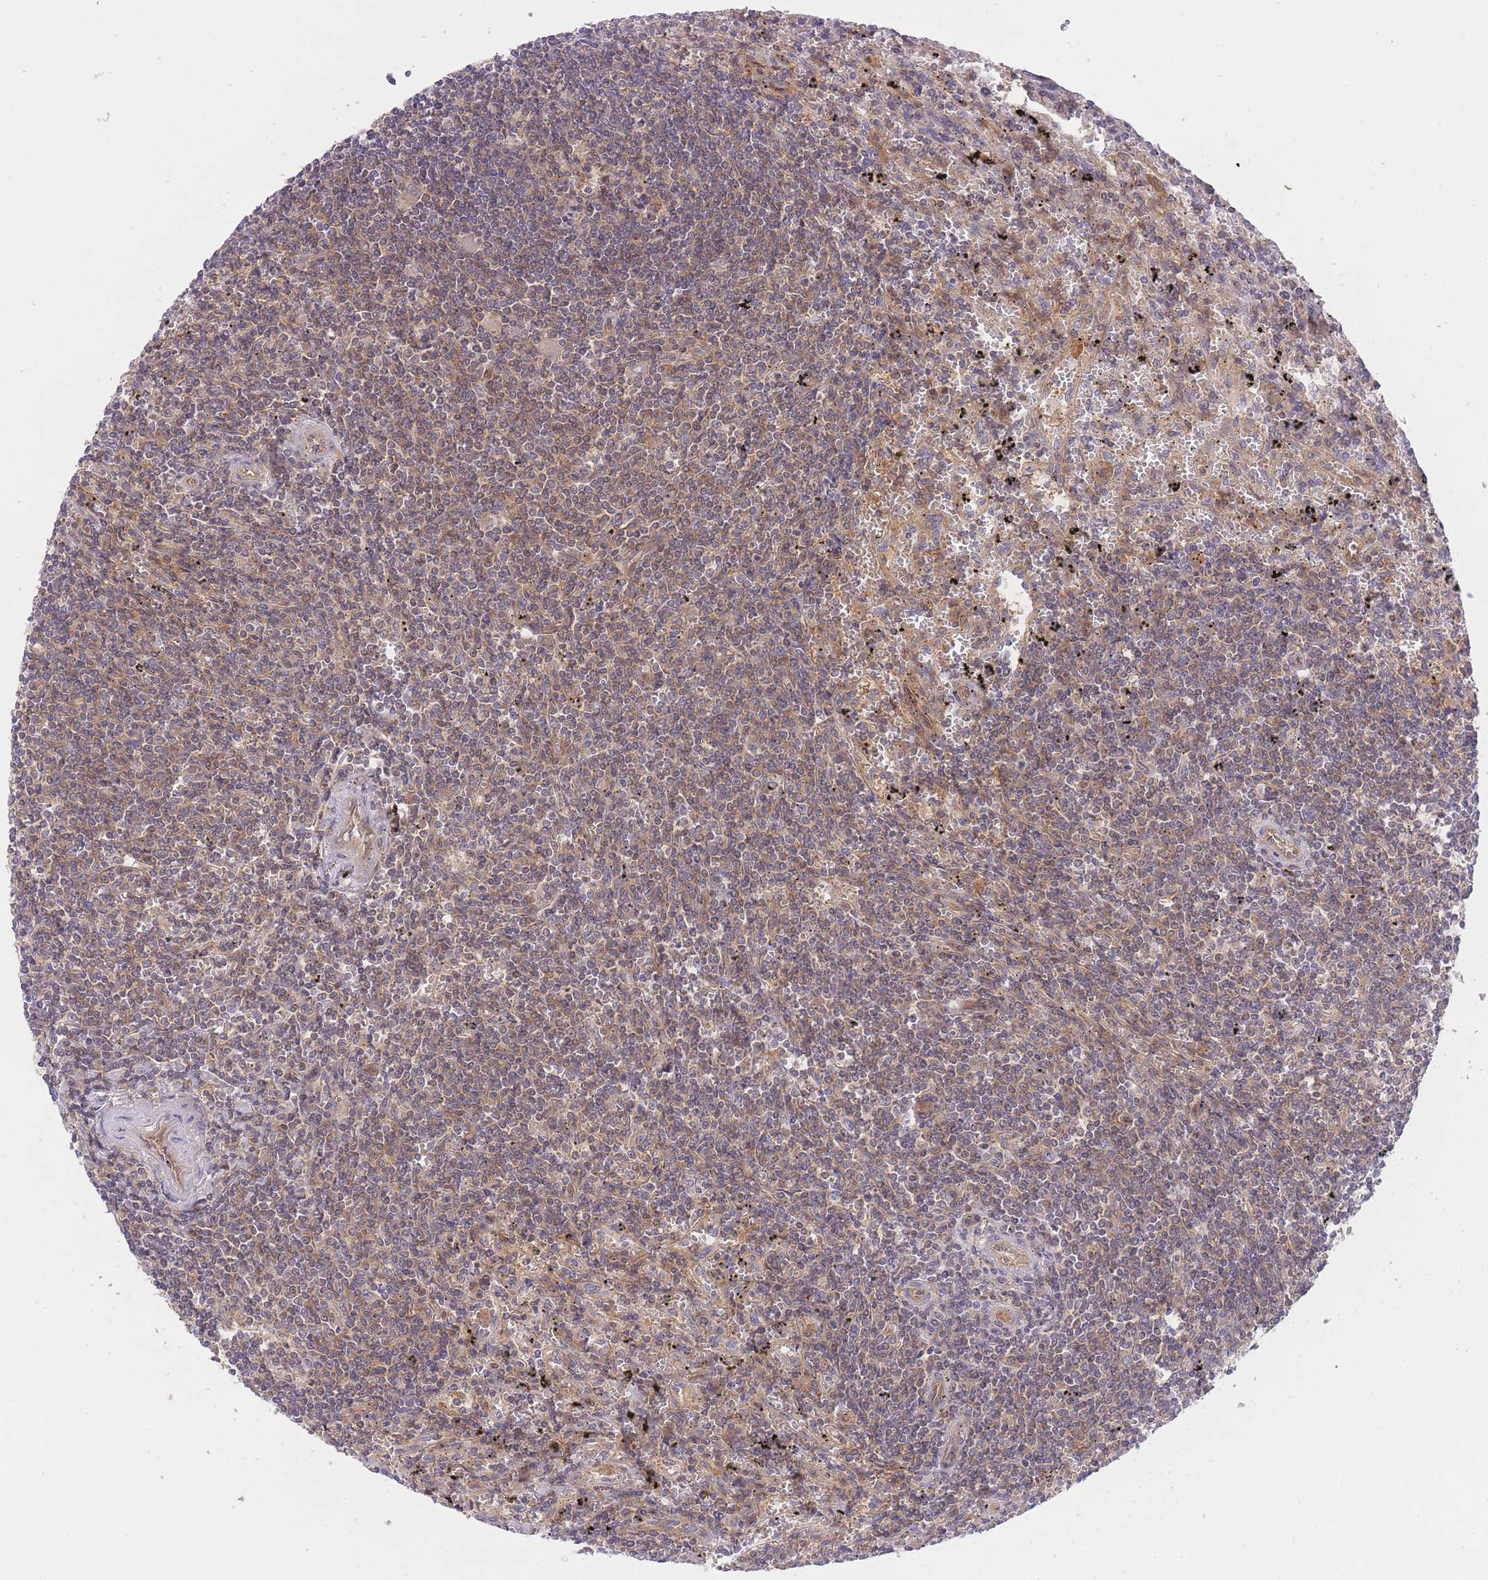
{"staining": {"intensity": "weak", "quantity": "<25%", "location": "cytoplasmic/membranous"}, "tissue": "lymphoma", "cell_type": "Tumor cells", "image_type": "cancer", "snomed": [{"axis": "morphology", "description": "Malignant lymphoma, non-Hodgkin's type, Low grade"}, {"axis": "topography", "description": "Spleen"}], "caption": "Human lymphoma stained for a protein using immunohistochemistry (IHC) reveals no expression in tumor cells.", "gene": "PREP", "patient": {"sex": "male", "age": 76}}